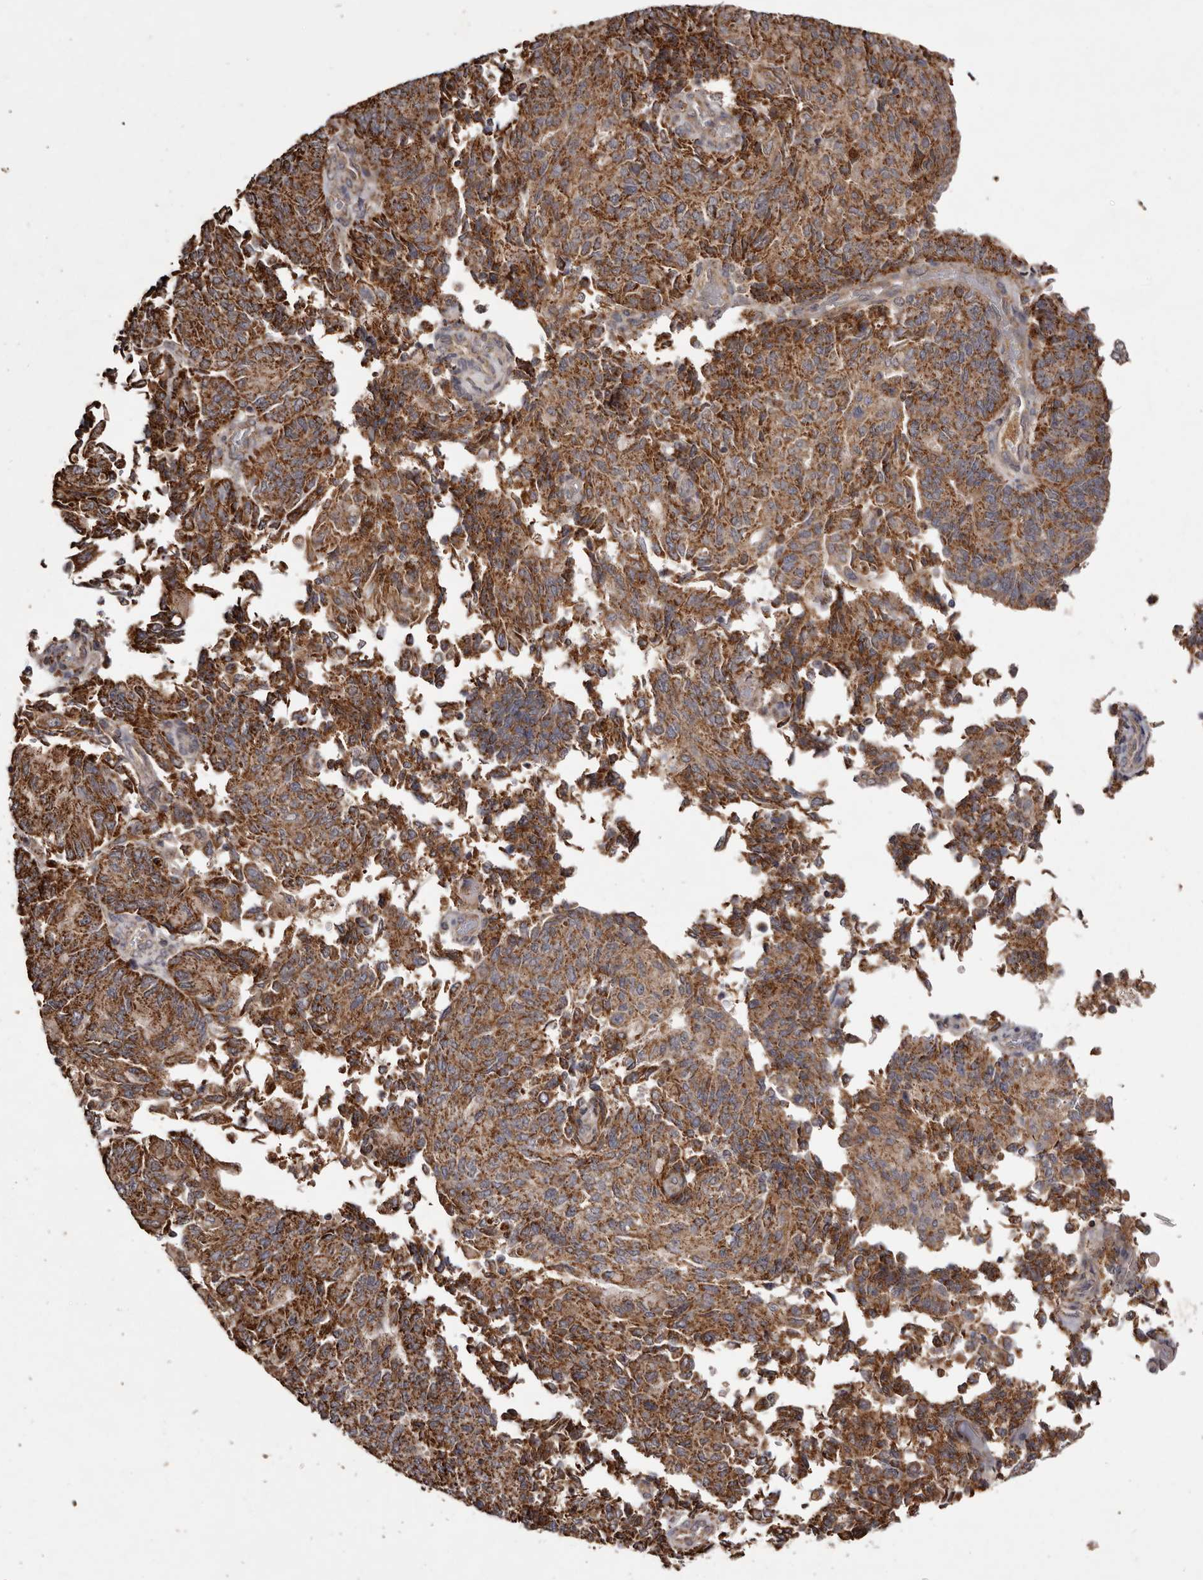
{"staining": {"intensity": "moderate", "quantity": ">75%", "location": "cytoplasmic/membranous"}, "tissue": "endometrial cancer", "cell_type": "Tumor cells", "image_type": "cancer", "snomed": [{"axis": "morphology", "description": "Adenocarcinoma, NOS"}, {"axis": "topography", "description": "Endometrium"}], "caption": "Immunohistochemical staining of endometrial cancer (adenocarcinoma) shows medium levels of moderate cytoplasmic/membranous expression in approximately >75% of tumor cells.", "gene": "CPLANE2", "patient": {"sex": "female", "age": 80}}